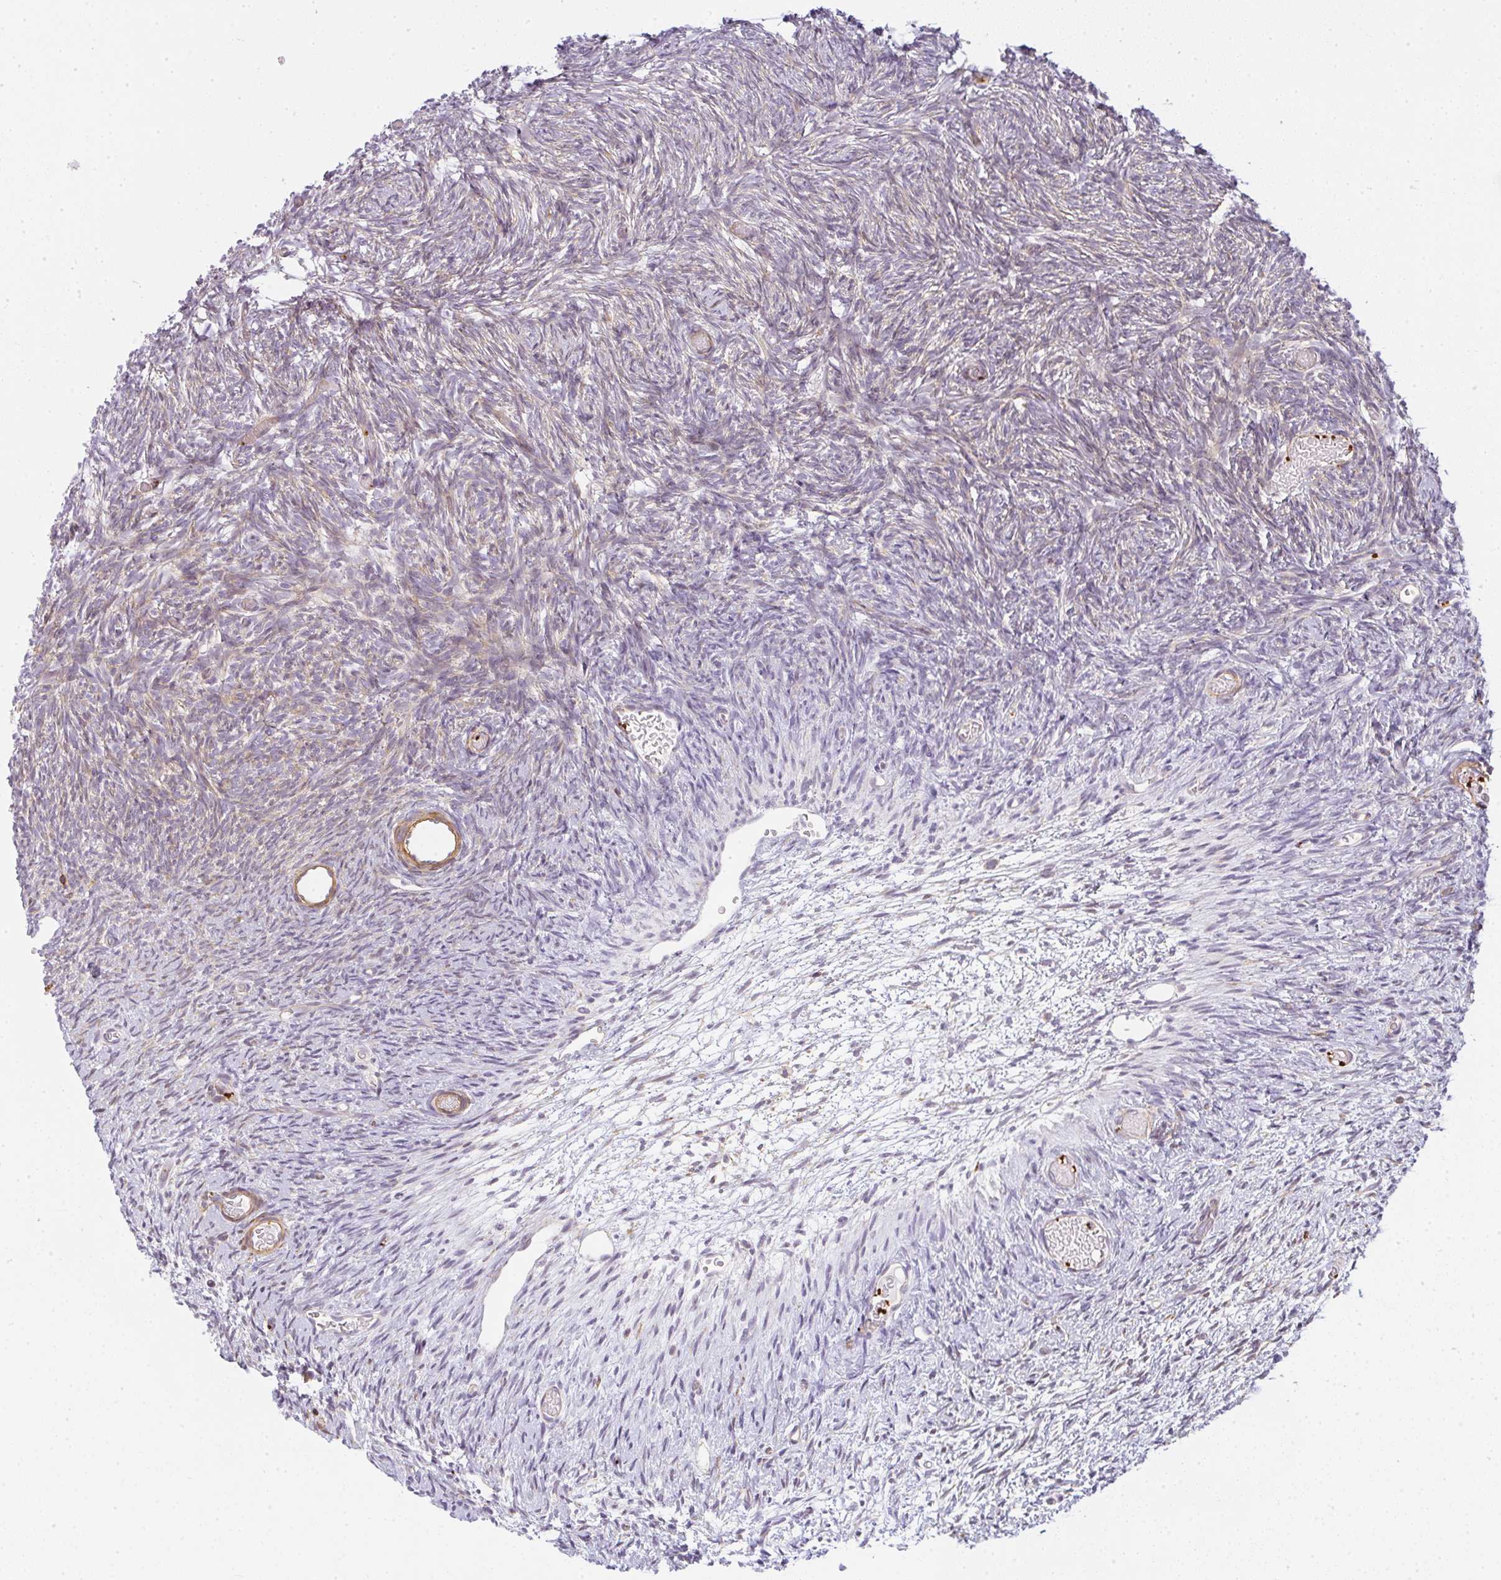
{"staining": {"intensity": "negative", "quantity": "none", "location": "none"}, "tissue": "ovary", "cell_type": "Ovarian stroma cells", "image_type": "normal", "snomed": [{"axis": "morphology", "description": "Normal tissue, NOS"}, {"axis": "topography", "description": "Ovary"}], "caption": "DAB (3,3'-diaminobenzidine) immunohistochemical staining of benign ovary shows no significant staining in ovarian stroma cells.", "gene": "SULF1", "patient": {"sex": "female", "age": 39}}